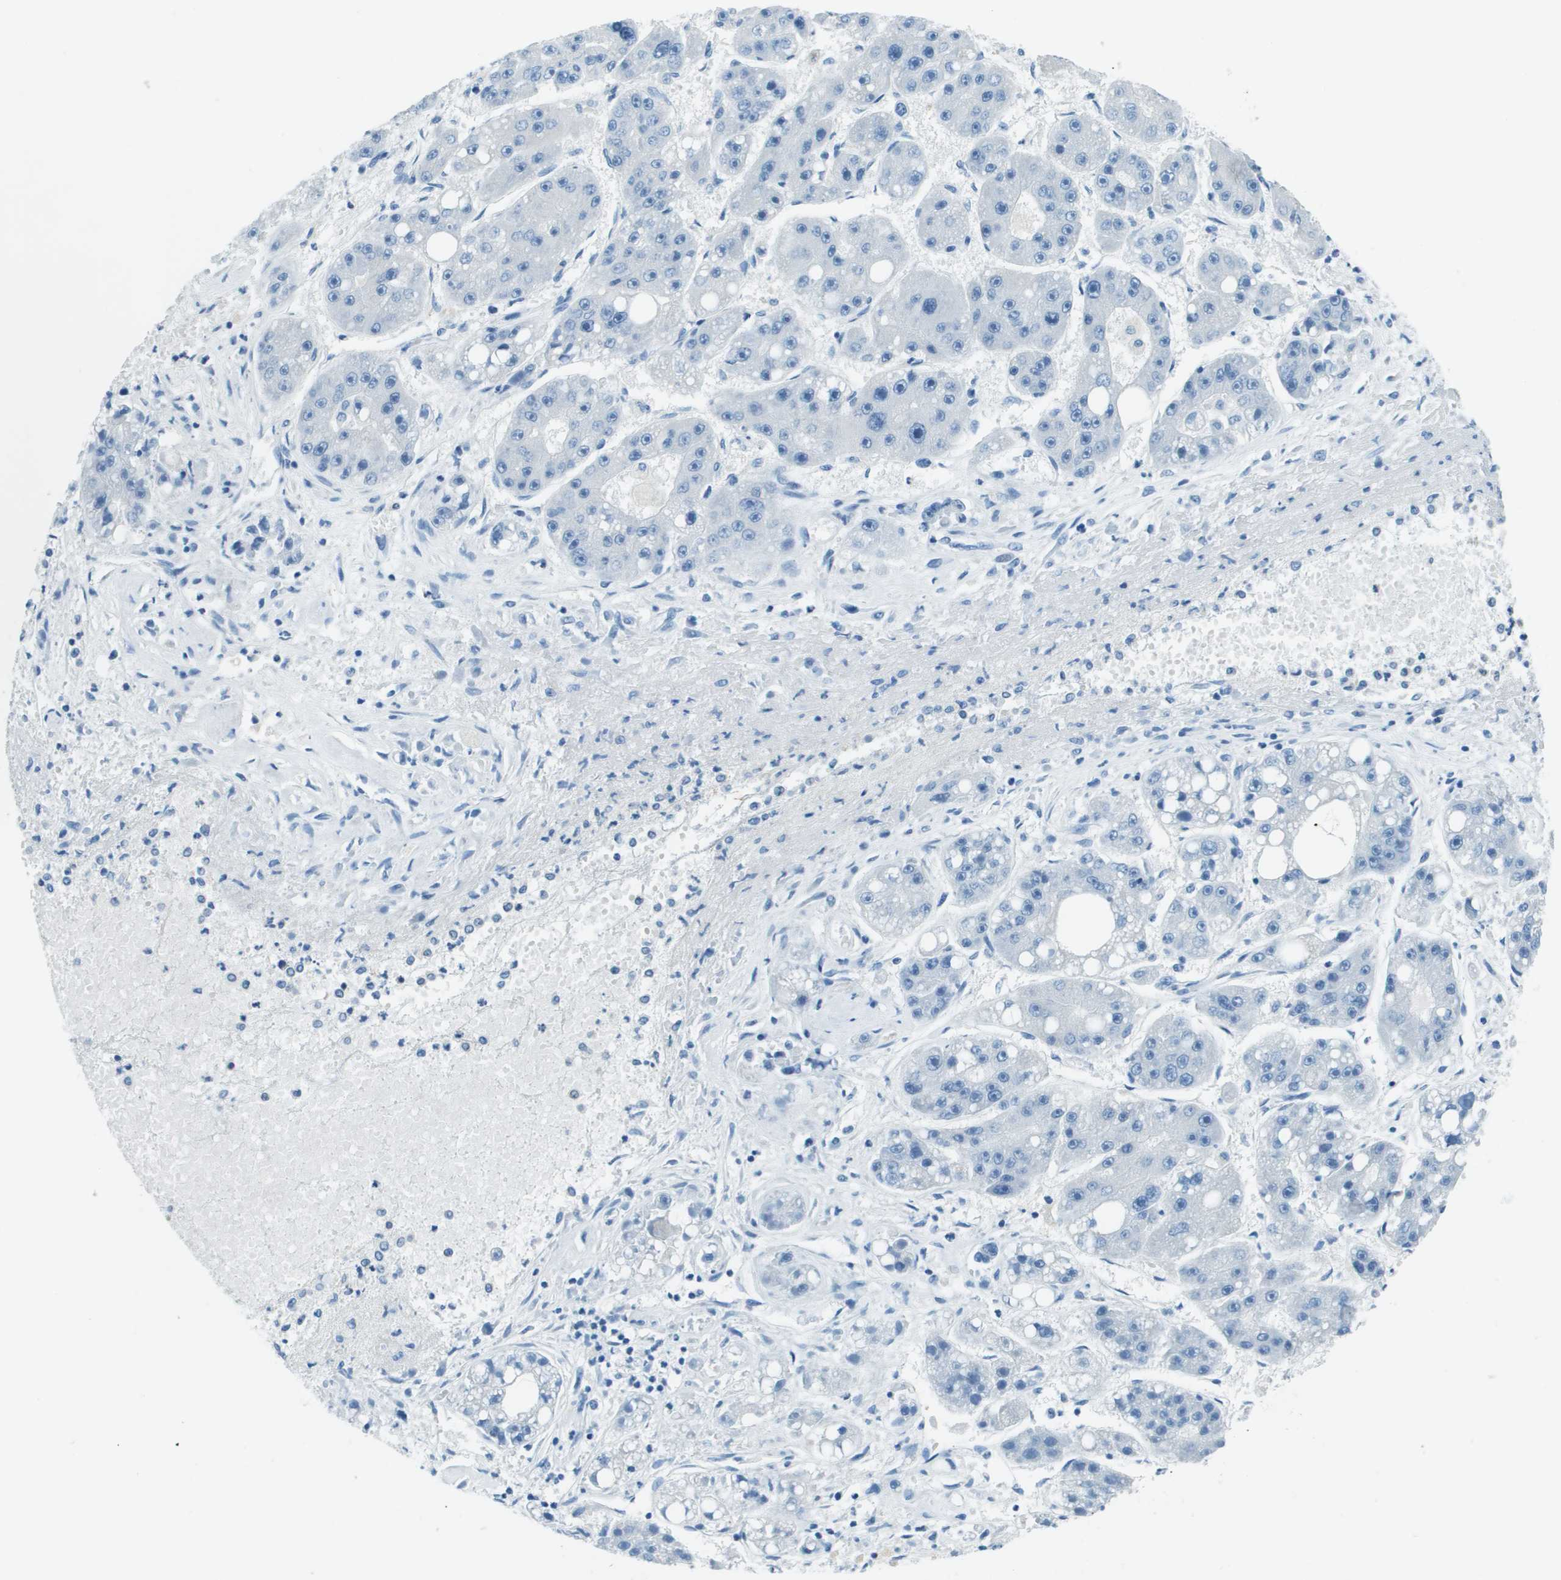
{"staining": {"intensity": "negative", "quantity": "none", "location": "none"}, "tissue": "liver cancer", "cell_type": "Tumor cells", "image_type": "cancer", "snomed": [{"axis": "morphology", "description": "Carcinoma, Hepatocellular, NOS"}, {"axis": "topography", "description": "Liver"}], "caption": "Immunohistochemistry image of neoplastic tissue: human liver hepatocellular carcinoma stained with DAB (3,3'-diaminobenzidine) exhibits no significant protein positivity in tumor cells. (DAB (3,3'-diaminobenzidine) immunohistochemistry (IHC) visualized using brightfield microscopy, high magnification).", "gene": "SLC16A10", "patient": {"sex": "female", "age": 61}}